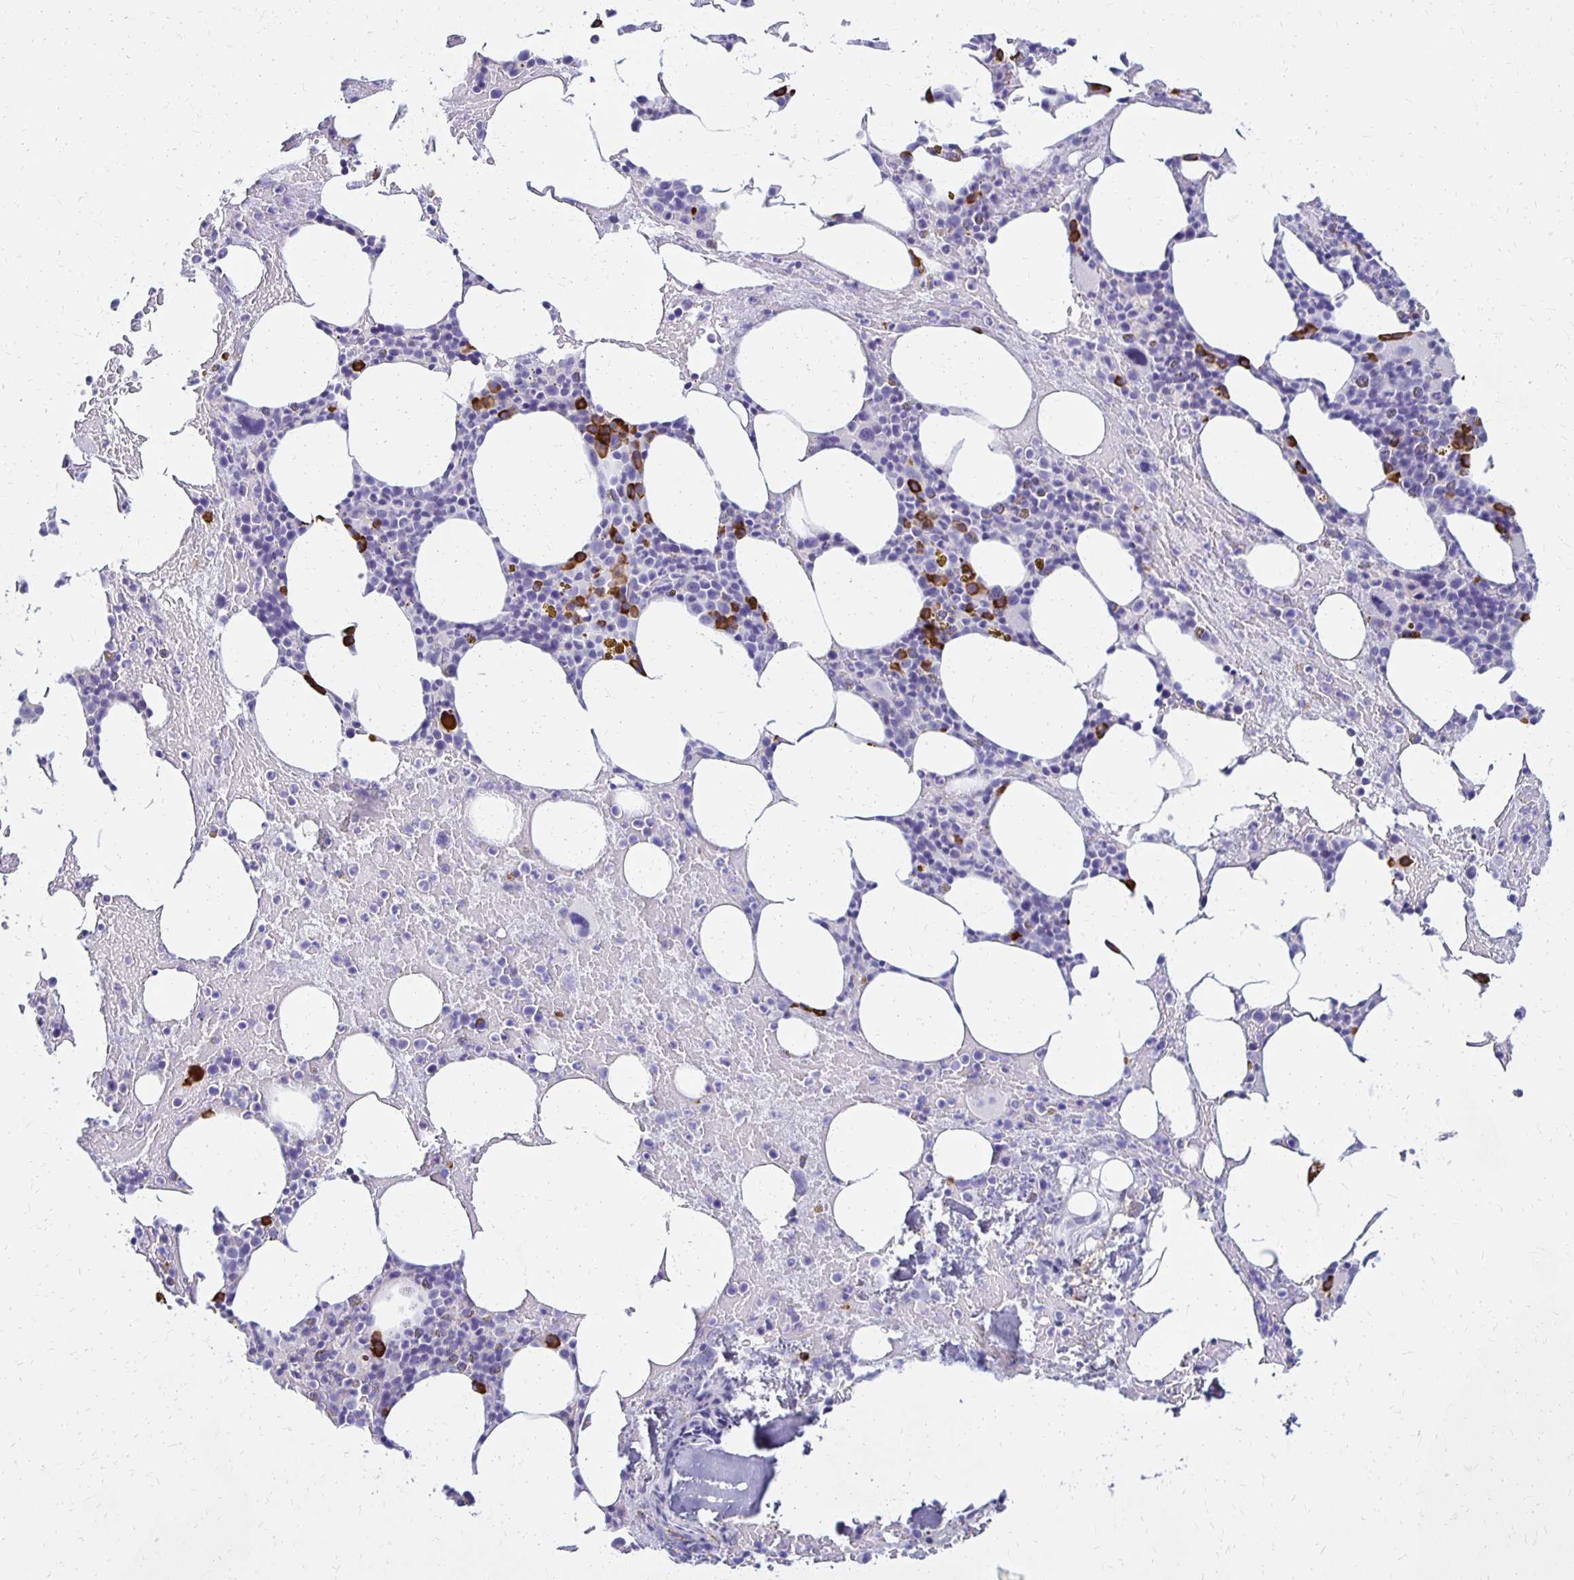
{"staining": {"intensity": "strong", "quantity": "<25%", "location": "cytoplasmic/membranous"}, "tissue": "bone marrow", "cell_type": "Hematopoietic cells", "image_type": "normal", "snomed": [{"axis": "morphology", "description": "Normal tissue, NOS"}, {"axis": "topography", "description": "Bone marrow"}], "caption": "Immunohistochemistry of benign bone marrow displays medium levels of strong cytoplasmic/membranous positivity in approximately <25% of hematopoietic cells.", "gene": "FNTB", "patient": {"sex": "female", "age": 62}}